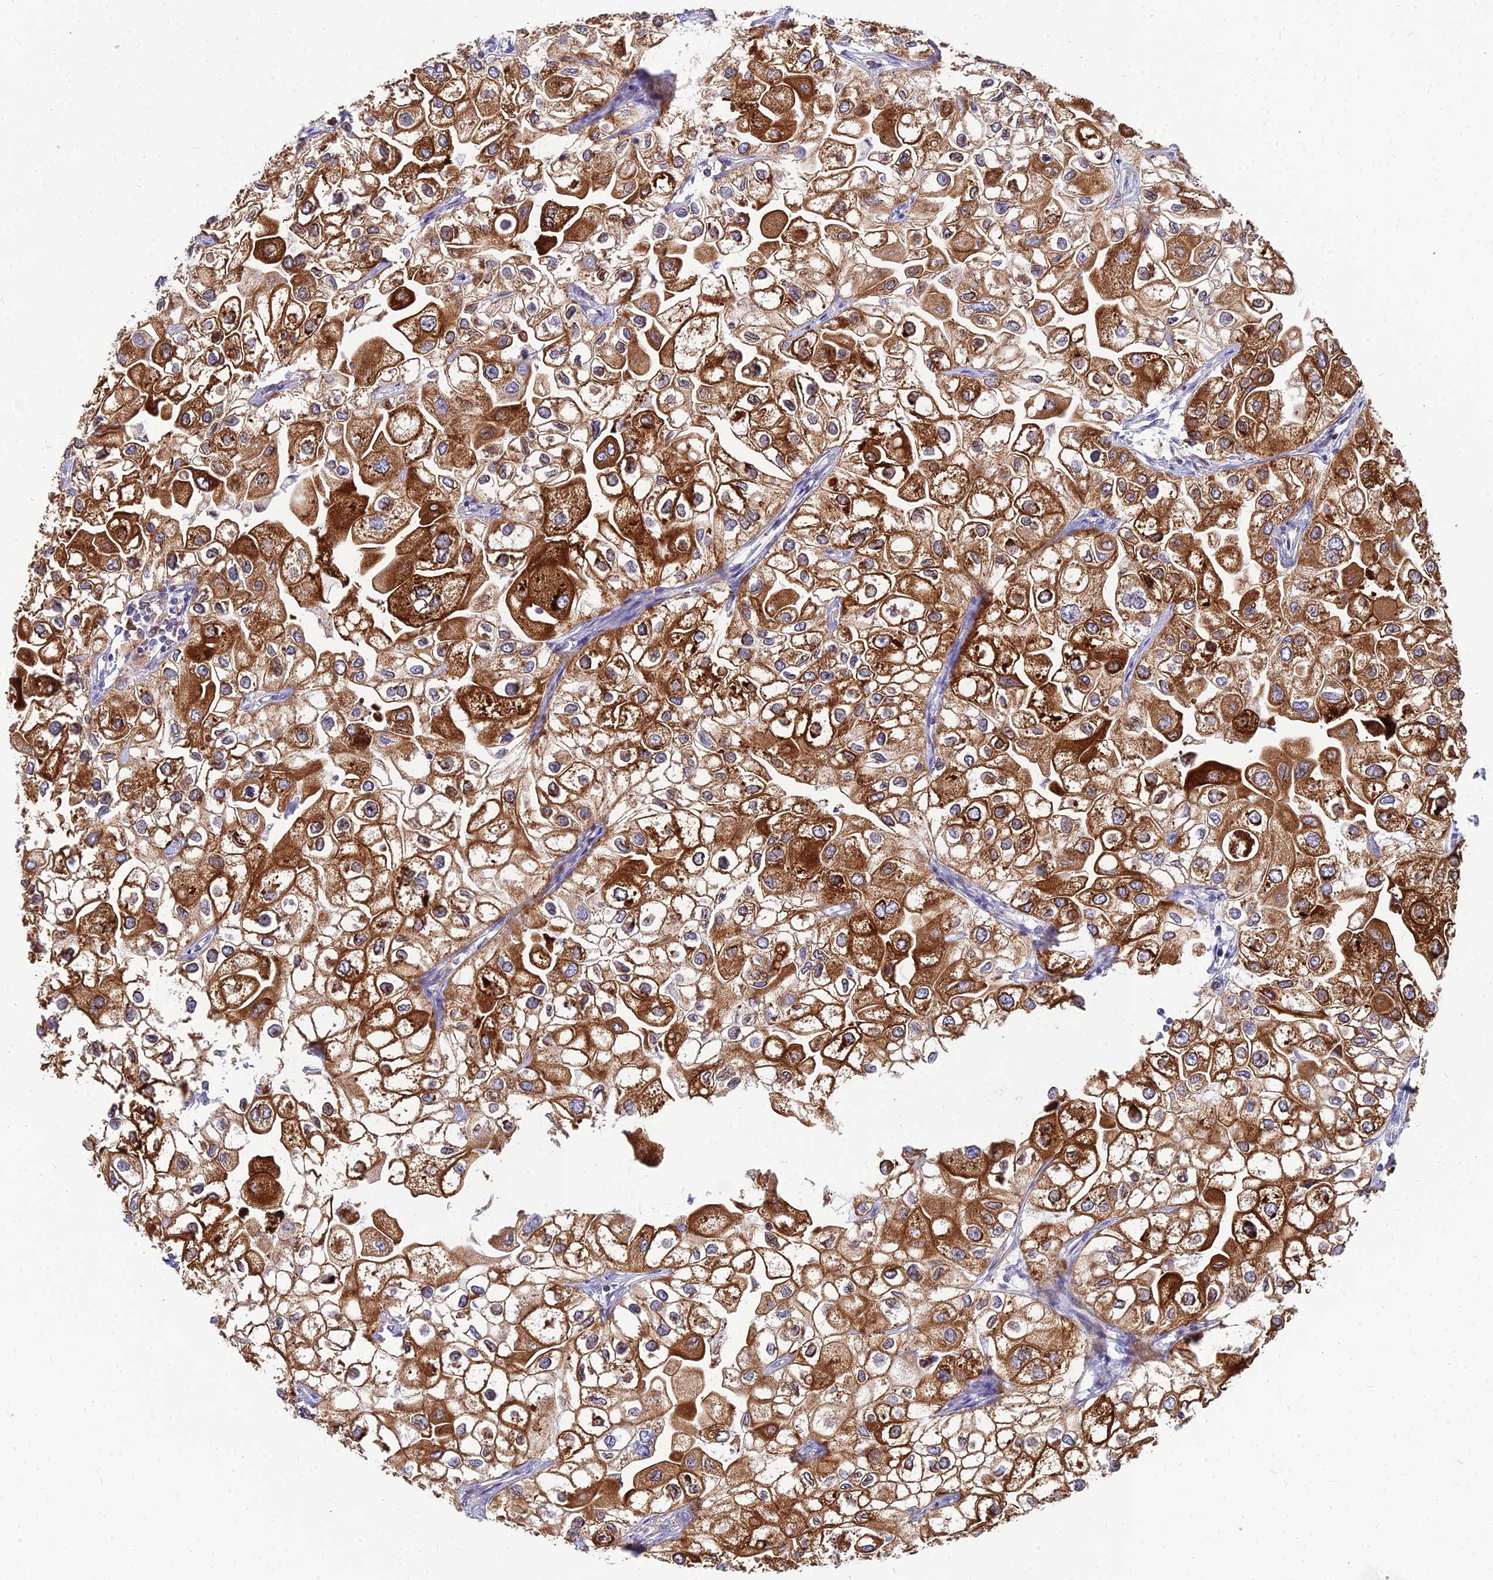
{"staining": {"intensity": "strong", "quantity": ">75%", "location": "cytoplasmic/membranous"}, "tissue": "urothelial cancer", "cell_type": "Tumor cells", "image_type": "cancer", "snomed": [{"axis": "morphology", "description": "Urothelial carcinoma, High grade"}, {"axis": "topography", "description": "Urinary bladder"}], "caption": "High-power microscopy captured an IHC micrograph of urothelial cancer, revealing strong cytoplasmic/membranous staining in about >75% of tumor cells.", "gene": "CCT6B", "patient": {"sex": "male", "age": 64}}